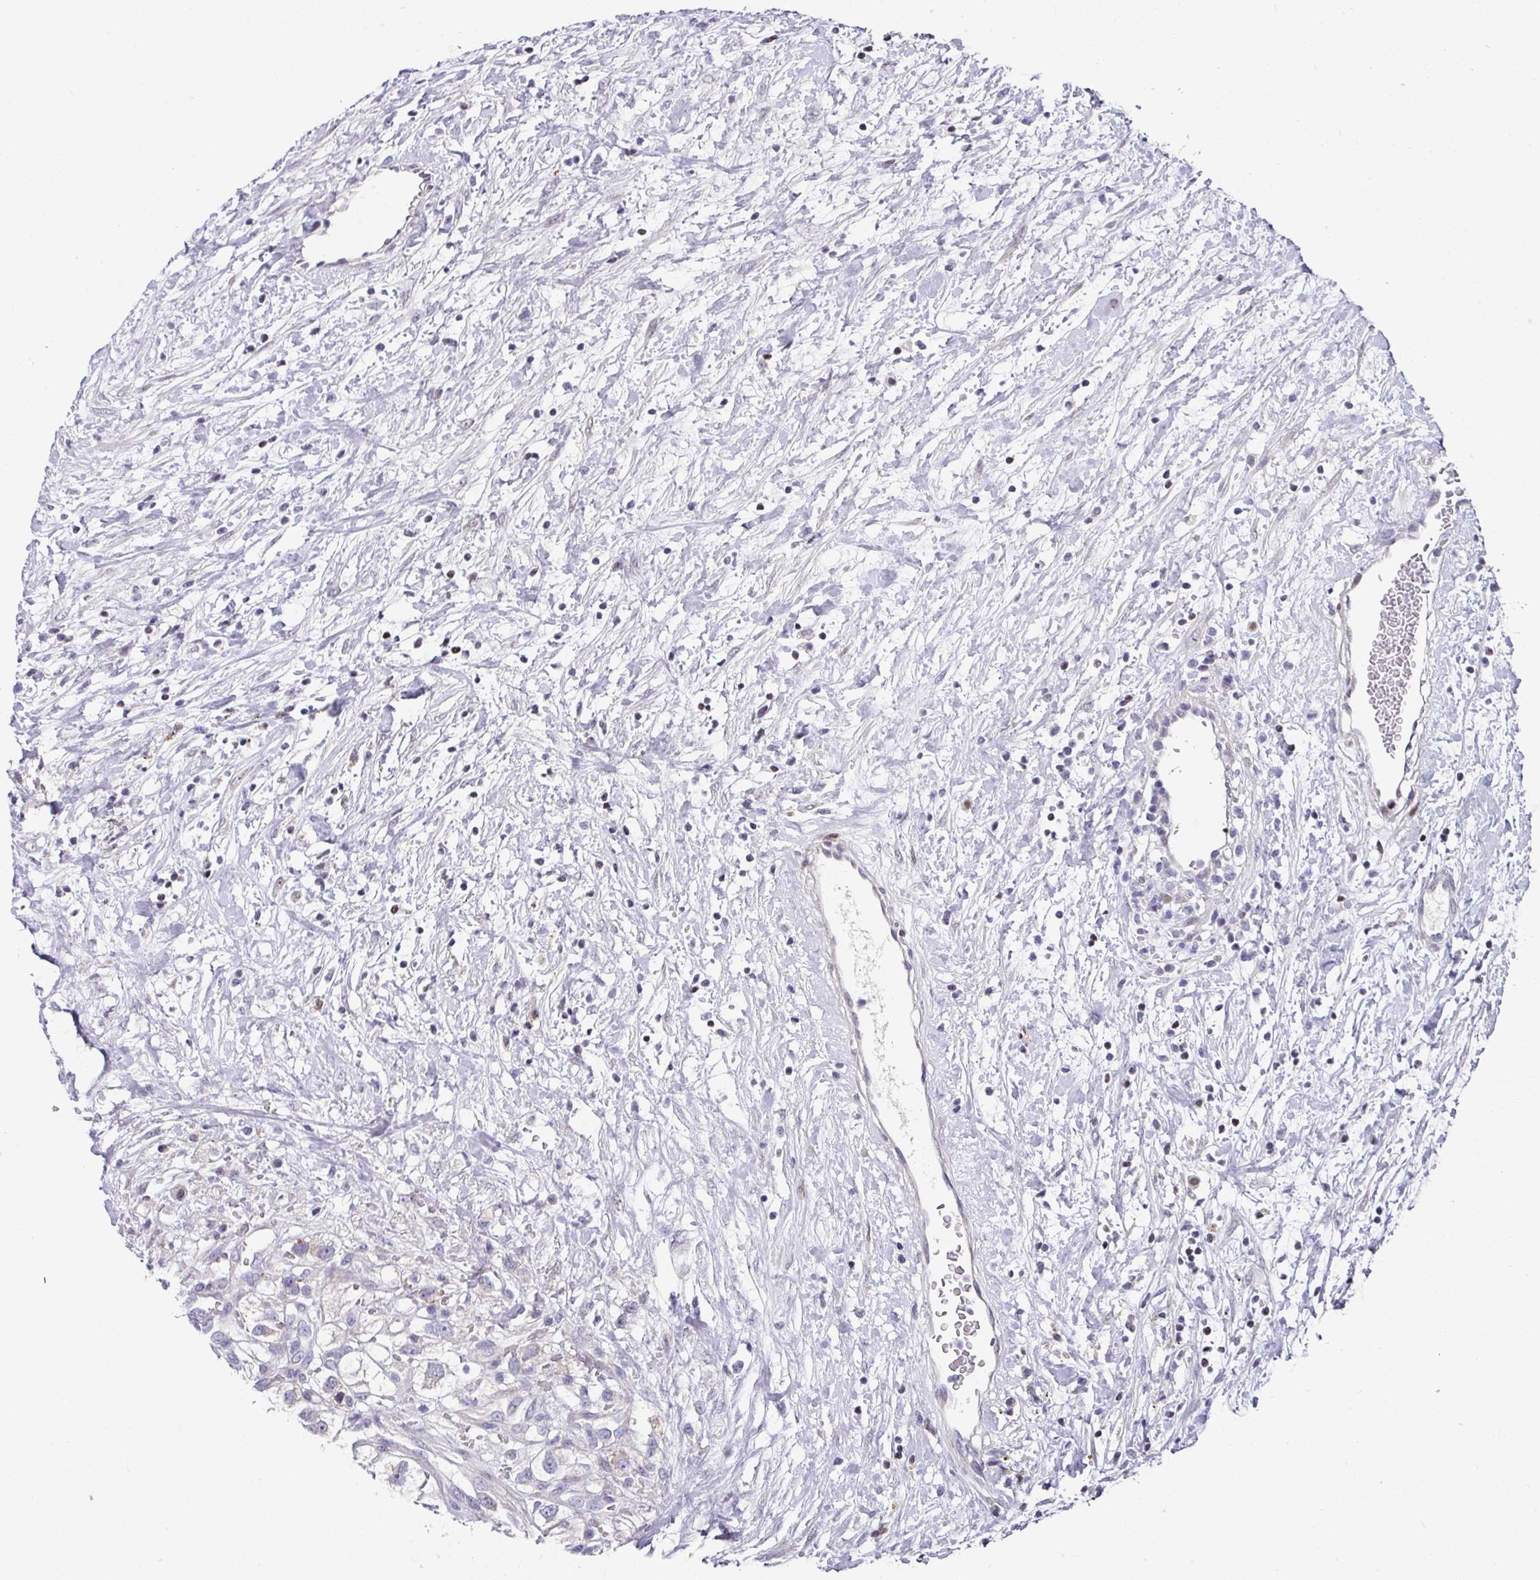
{"staining": {"intensity": "negative", "quantity": "none", "location": "none"}, "tissue": "renal cancer", "cell_type": "Tumor cells", "image_type": "cancer", "snomed": [{"axis": "morphology", "description": "Adenocarcinoma, NOS"}, {"axis": "topography", "description": "Kidney"}], "caption": "Renal cancer (adenocarcinoma) was stained to show a protein in brown. There is no significant staining in tumor cells.", "gene": "CBX7", "patient": {"sex": "male", "age": 59}}